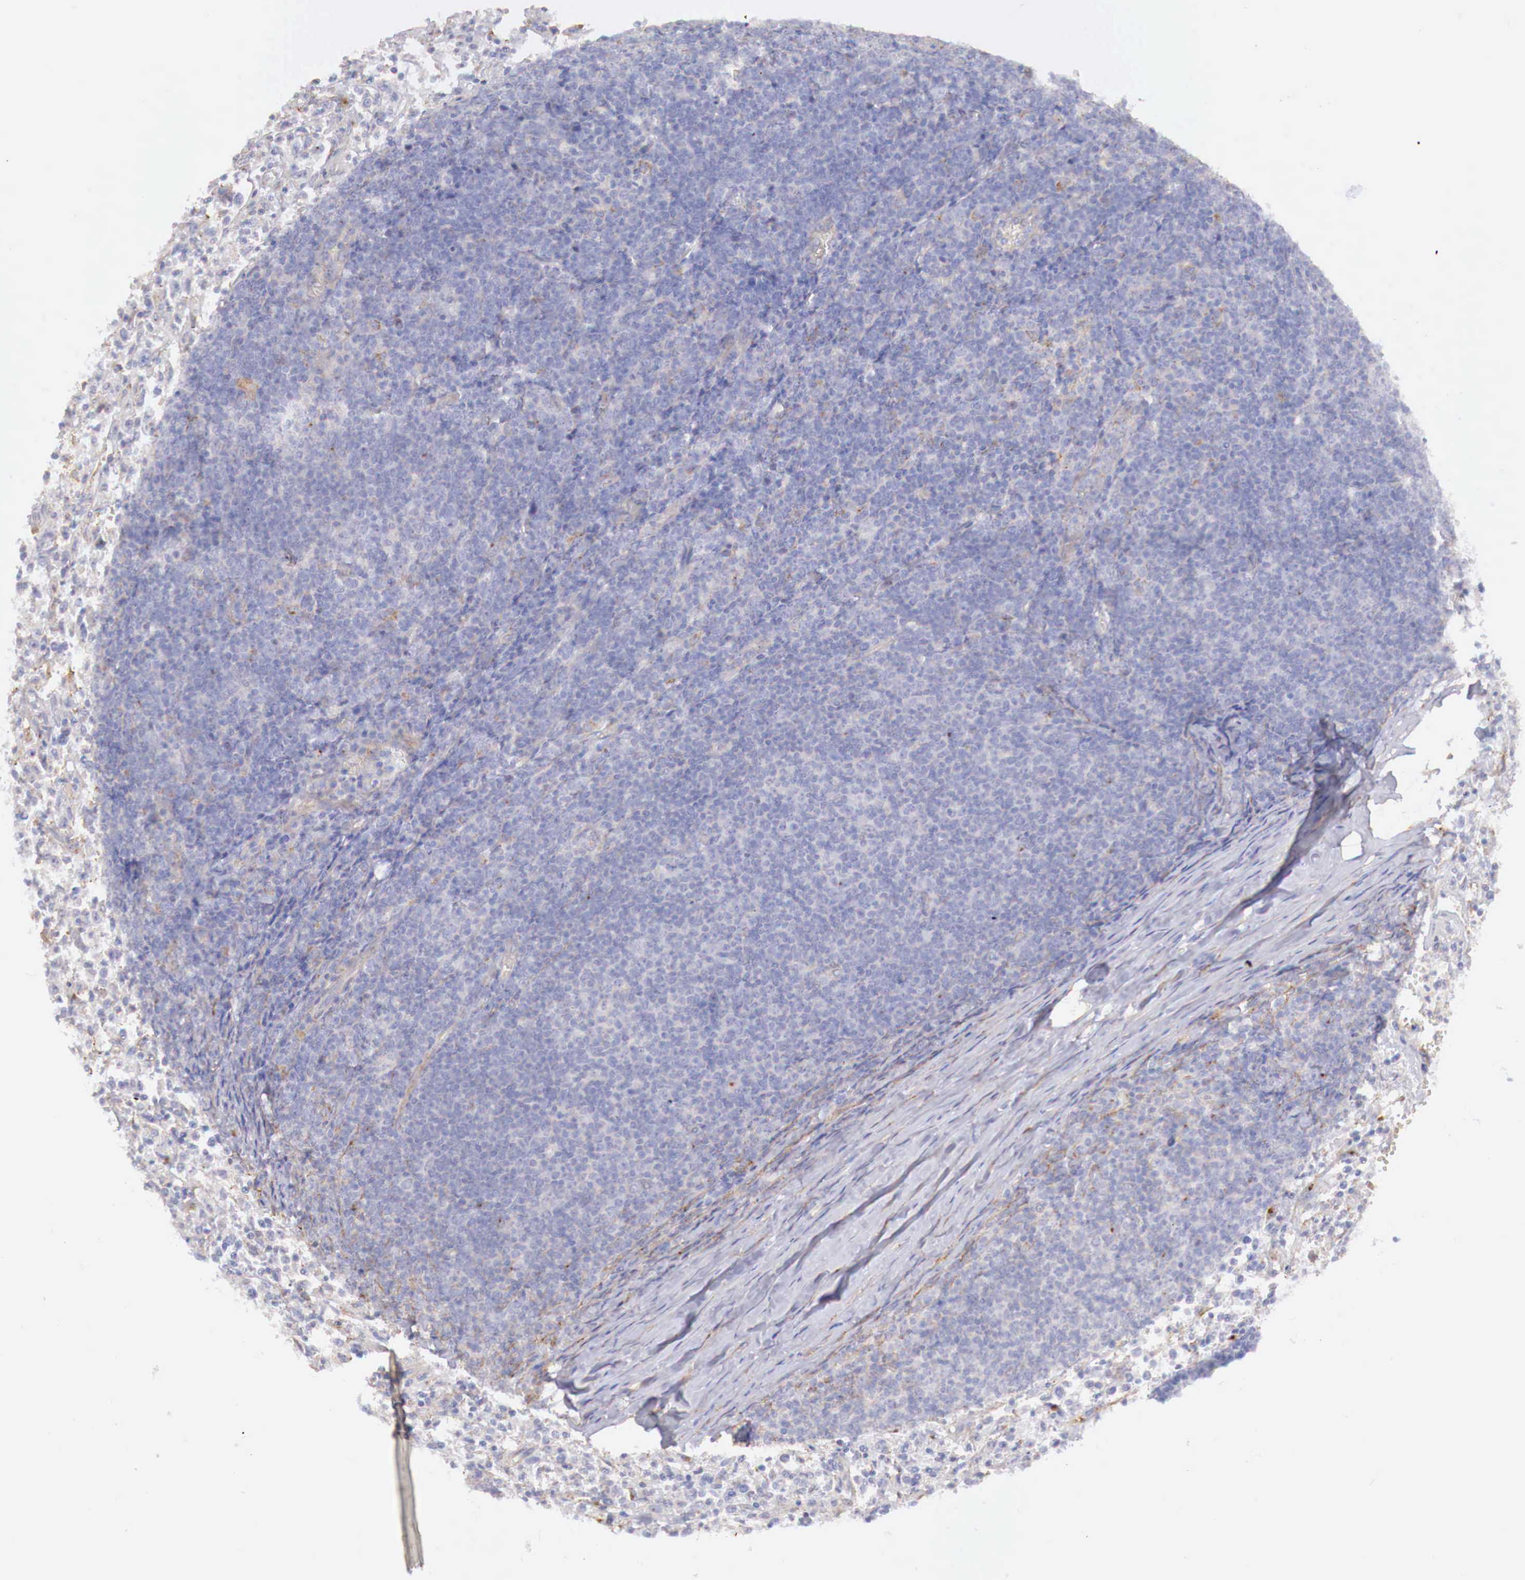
{"staining": {"intensity": "negative", "quantity": "none", "location": "none"}, "tissue": "lymphoma", "cell_type": "Tumor cells", "image_type": "cancer", "snomed": [{"axis": "morphology", "description": "Malignant lymphoma, non-Hodgkin's type, Low grade"}, {"axis": "topography", "description": "Lymph node"}], "caption": "This is a image of immunohistochemistry staining of lymphoma, which shows no staining in tumor cells. Brightfield microscopy of immunohistochemistry (IHC) stained with DAB (3,3'-diaminobenzidine) (brown) and hematoxylin (blue), captured at high magnification.", "gene": "KLHDC7B", "patient": {"sex": "male", "age": 74}}